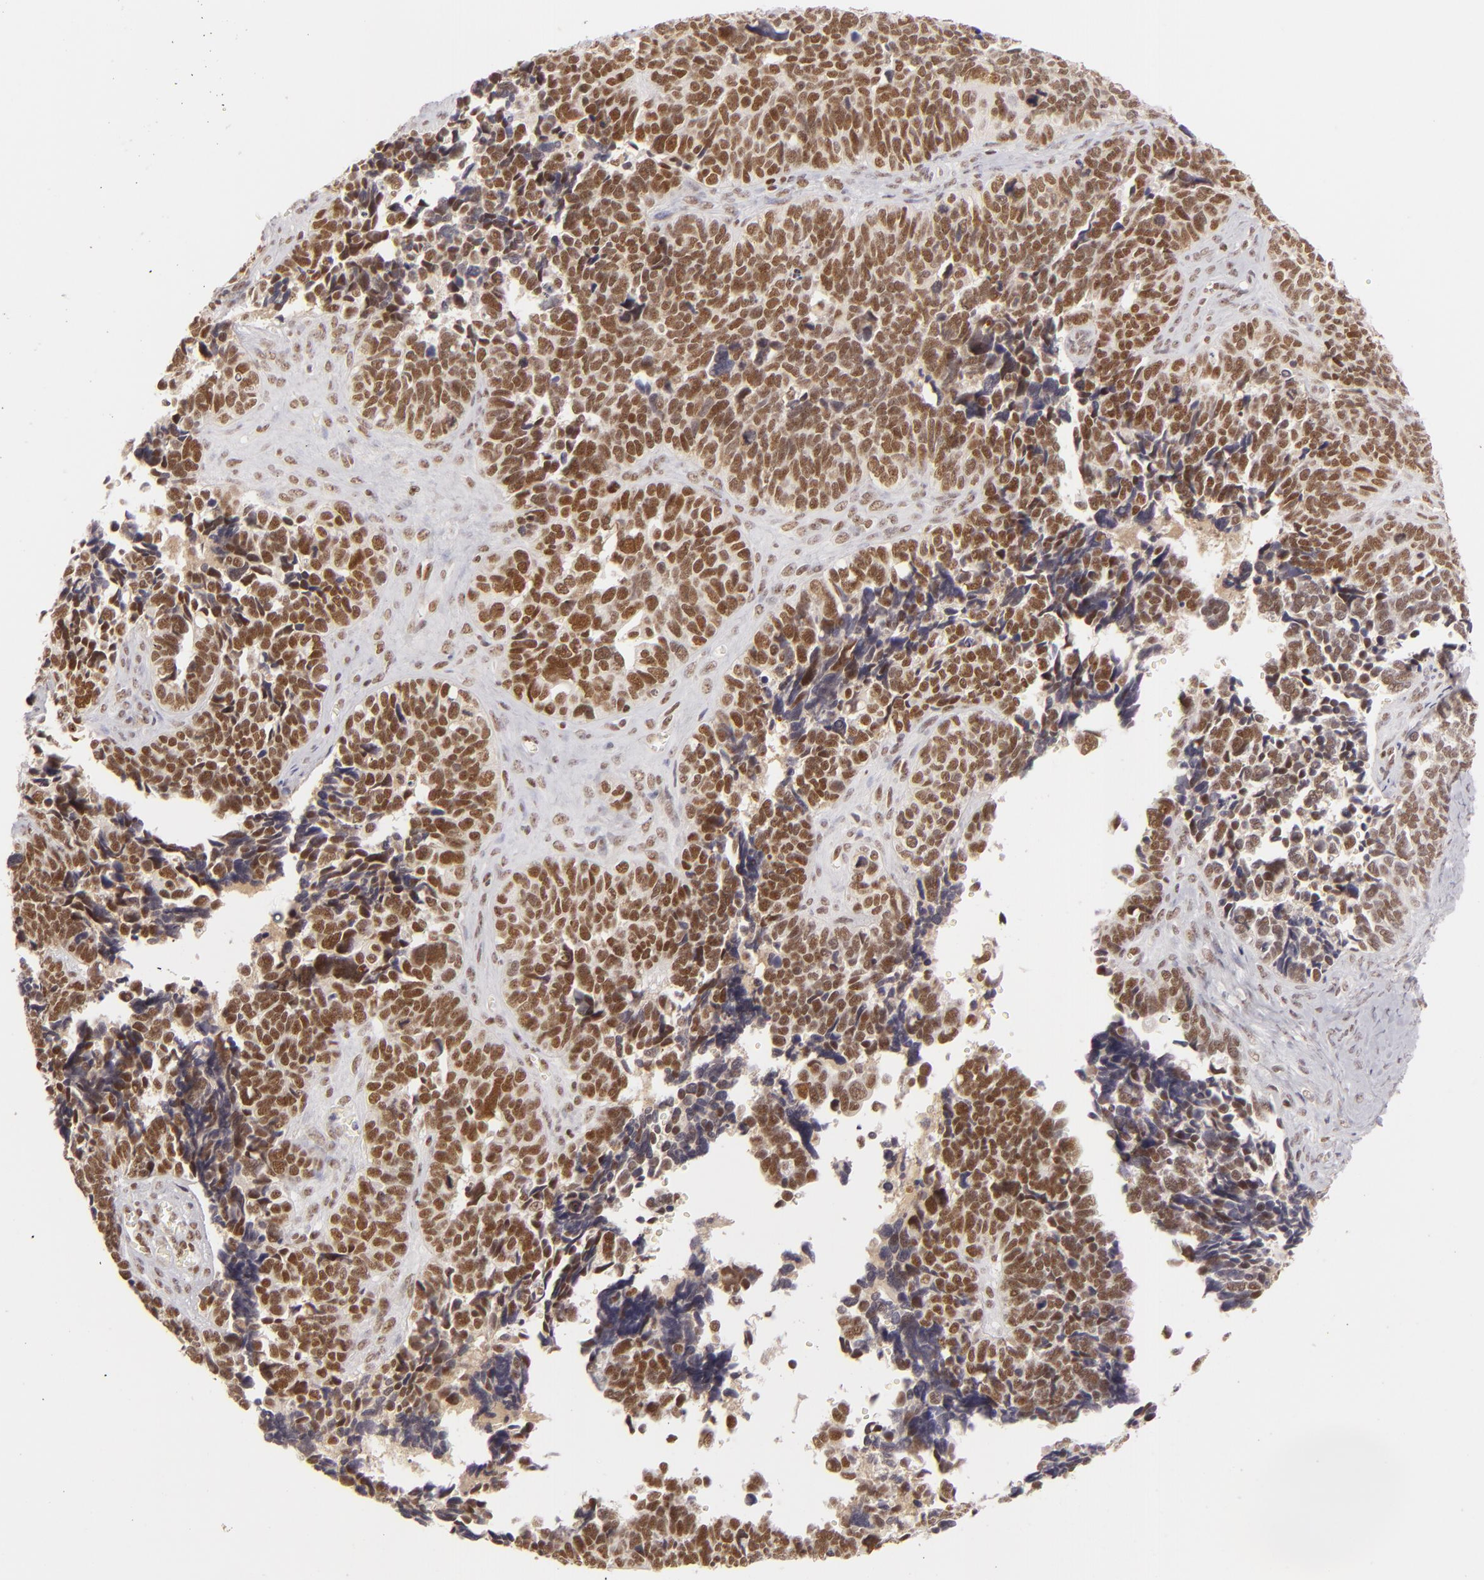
{"staining": {"intensity": "strong", "quantity": ">75%", "location": "nuclear"}, "tissue": "ovarian cancer", "cell_type": "Tumor cells", "image_type": "cancer", "snomed": [{"axis": "morphology", "description": "Cystadenocarcinoma, serous, NOS"}, {"axis": "topography", "description": "Ovary"}], "caption": "IHC of ovarian cancer (serous cystadenocarcinoma) shows high levels of strong nuclear expression in about >75% of tumor cells.", "gene": "DAXX", "patient": {"sex": "female", "age": 77}}